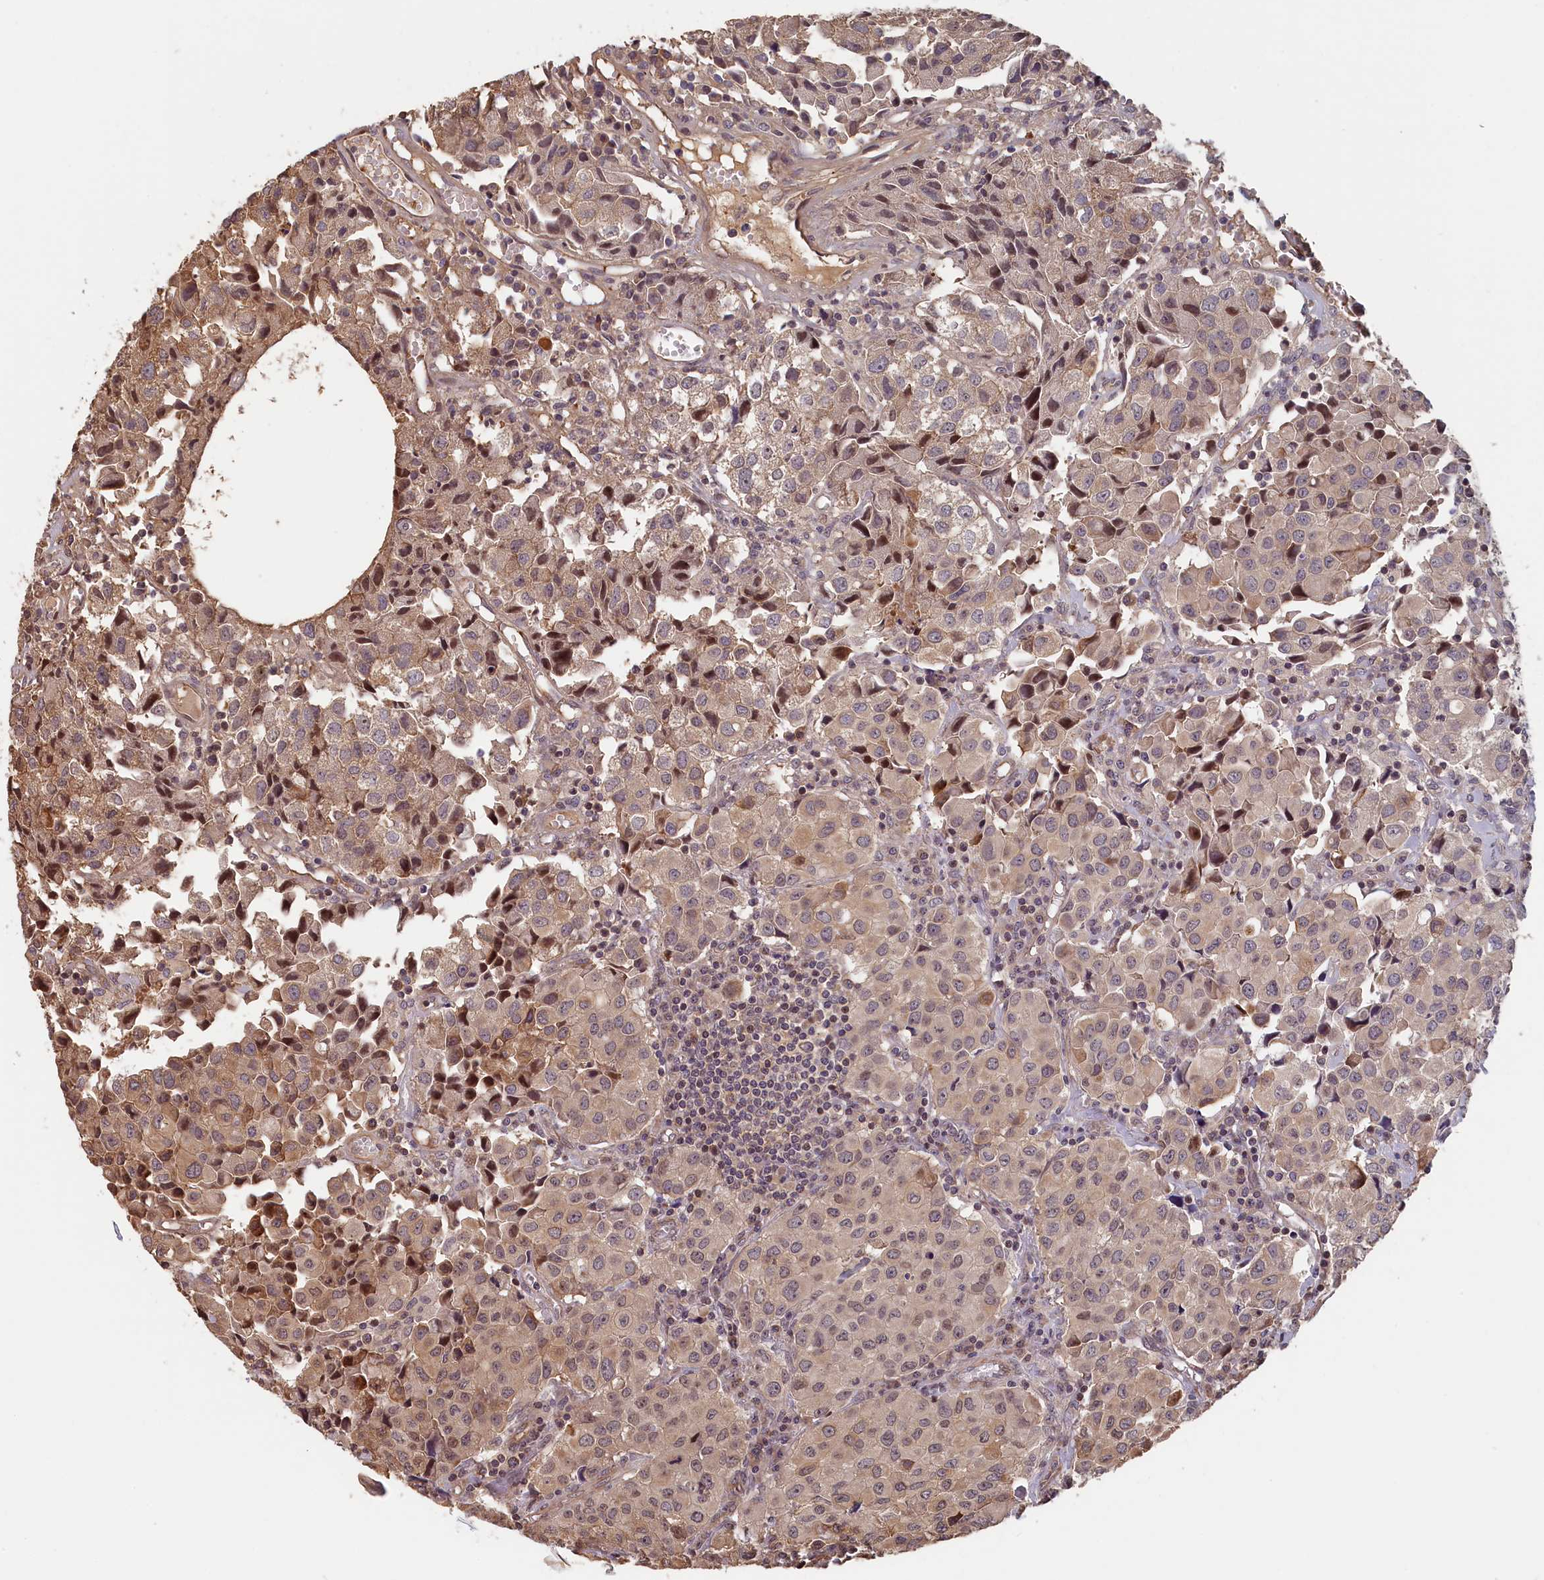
{"staining": {"intensity": "weak", "quantity": "25%-75%", "location": "cytoplasmic/membranous,nuclear"}, "tissue": "urothelial cancer", "cell_type": "Tumor cells", "image_type": "cancer", "snomed": [{"axis": "morphology", "description": "Urothelial carcinoma, High grade"}, {"axis": "topography", "description": "Urinary bladder"}], "caption": "This is a histology image of immunohistochemistry (IHC) staining of high-grade urothelial carcinoma, which shows weak positivity in the cytoplasmic/membranous and nuclear of tumor cells.", "gene": "TMEM116", "patient": {"sex": "female", "age": 75}}